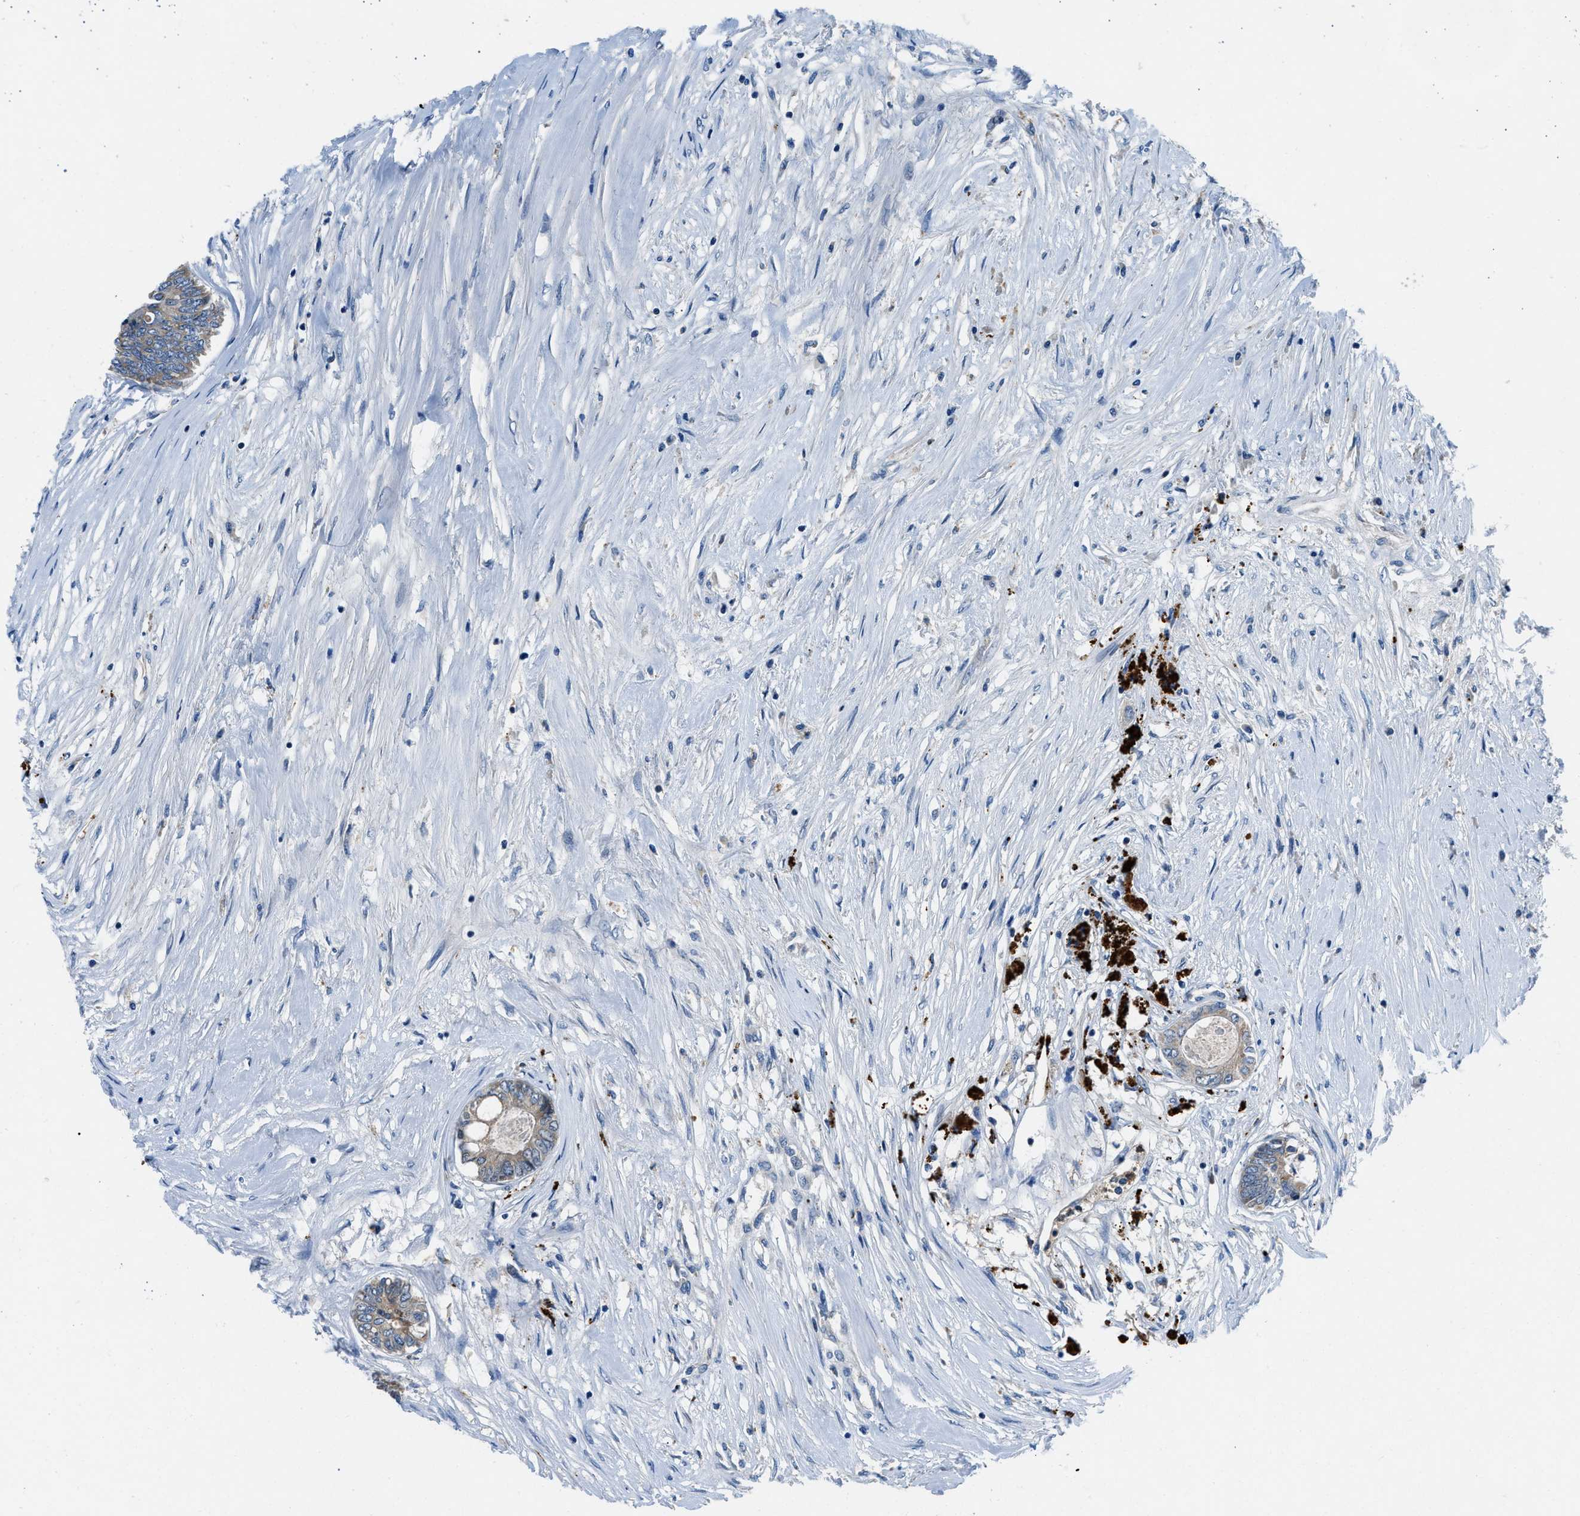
{"staining": {"intensity": "weak", "quantity": ">75%", "location": "cytoplasmic/membranous"}, "tissue": "colorectal cancer", "cell_type": "Tumor cells", "image_type": "cancer", "snomed": [{"axis": "morphology", "description": "Adenocarcinoma, NOS"}, {"axis": "topography", "description": "Rectum"}], "caption": "Immunohistochemistry (IHC) of human colorectal cancer (adenocarcinoma) demonstrates low levels of weak cytoplasmic/membranous positivity in about >75% of tumor cells.", "gene": "ADGRE3", "patient": {"sex": "male", "age": 63}}